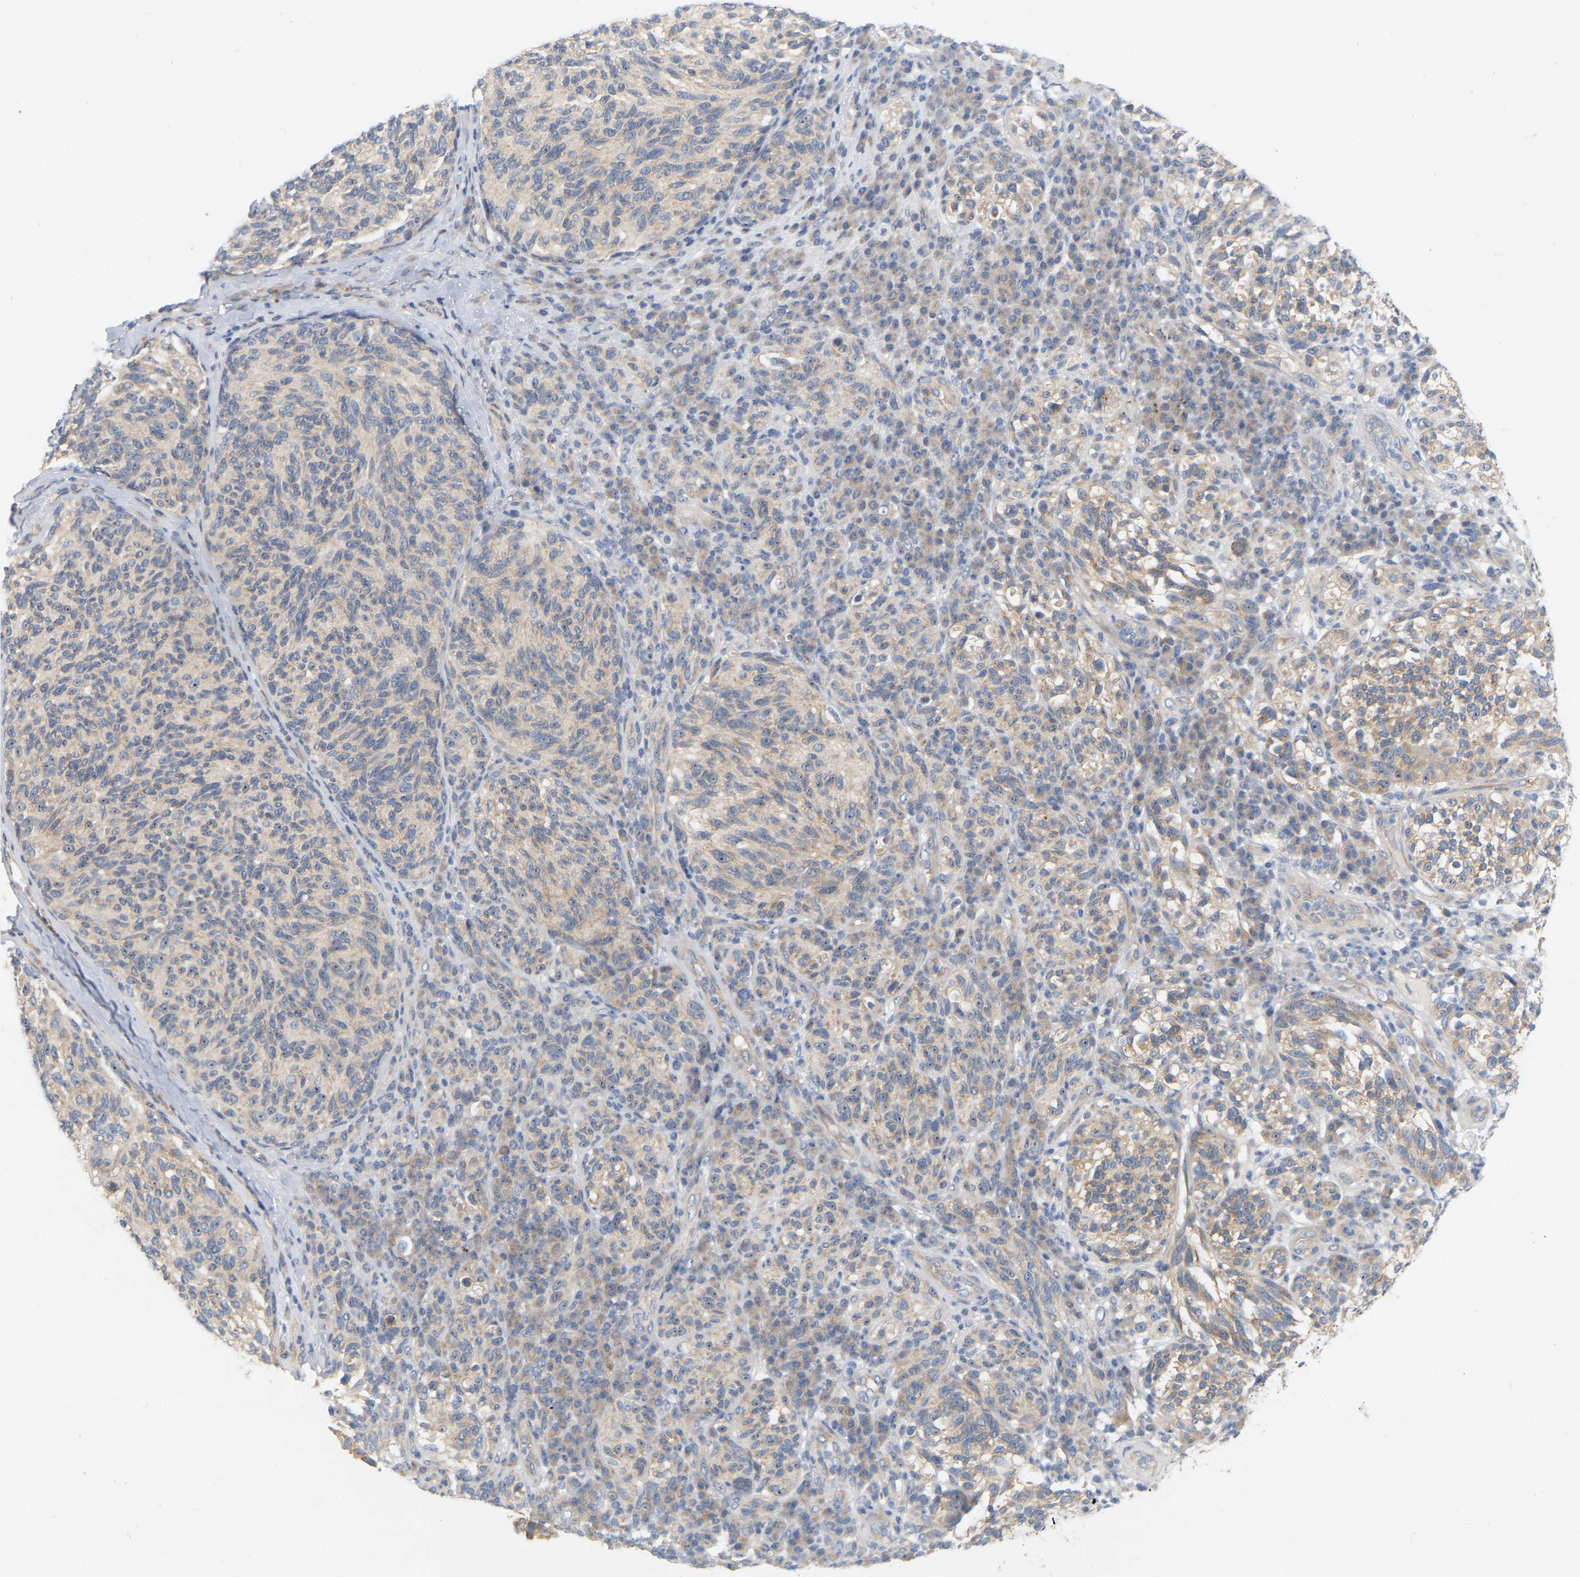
{"staining": {"intensity": "weak", "quantity": "25%-75%", "location": "cytoplasmic/membranous,nuclear"}, "tissue": "melanoma", "cell_type": "Tumor cells", "image_type": "cancer", "snomed": [{"axis": "morphology", "description": "Malignant melanoma, NOS"}, {"axis": "topography", "description": "Skin"}], "caption": "Malignant melanoma stained for a protein displays weak cytoplasmic/membranous and nuclear positivity in tumor cells. (DAB (3,3'-diaminobenzidine) = brown stain, brightfield microscopy at high magnification).", "gene": "MINDY4", "patient": {"sex": "female", "age": 73}}